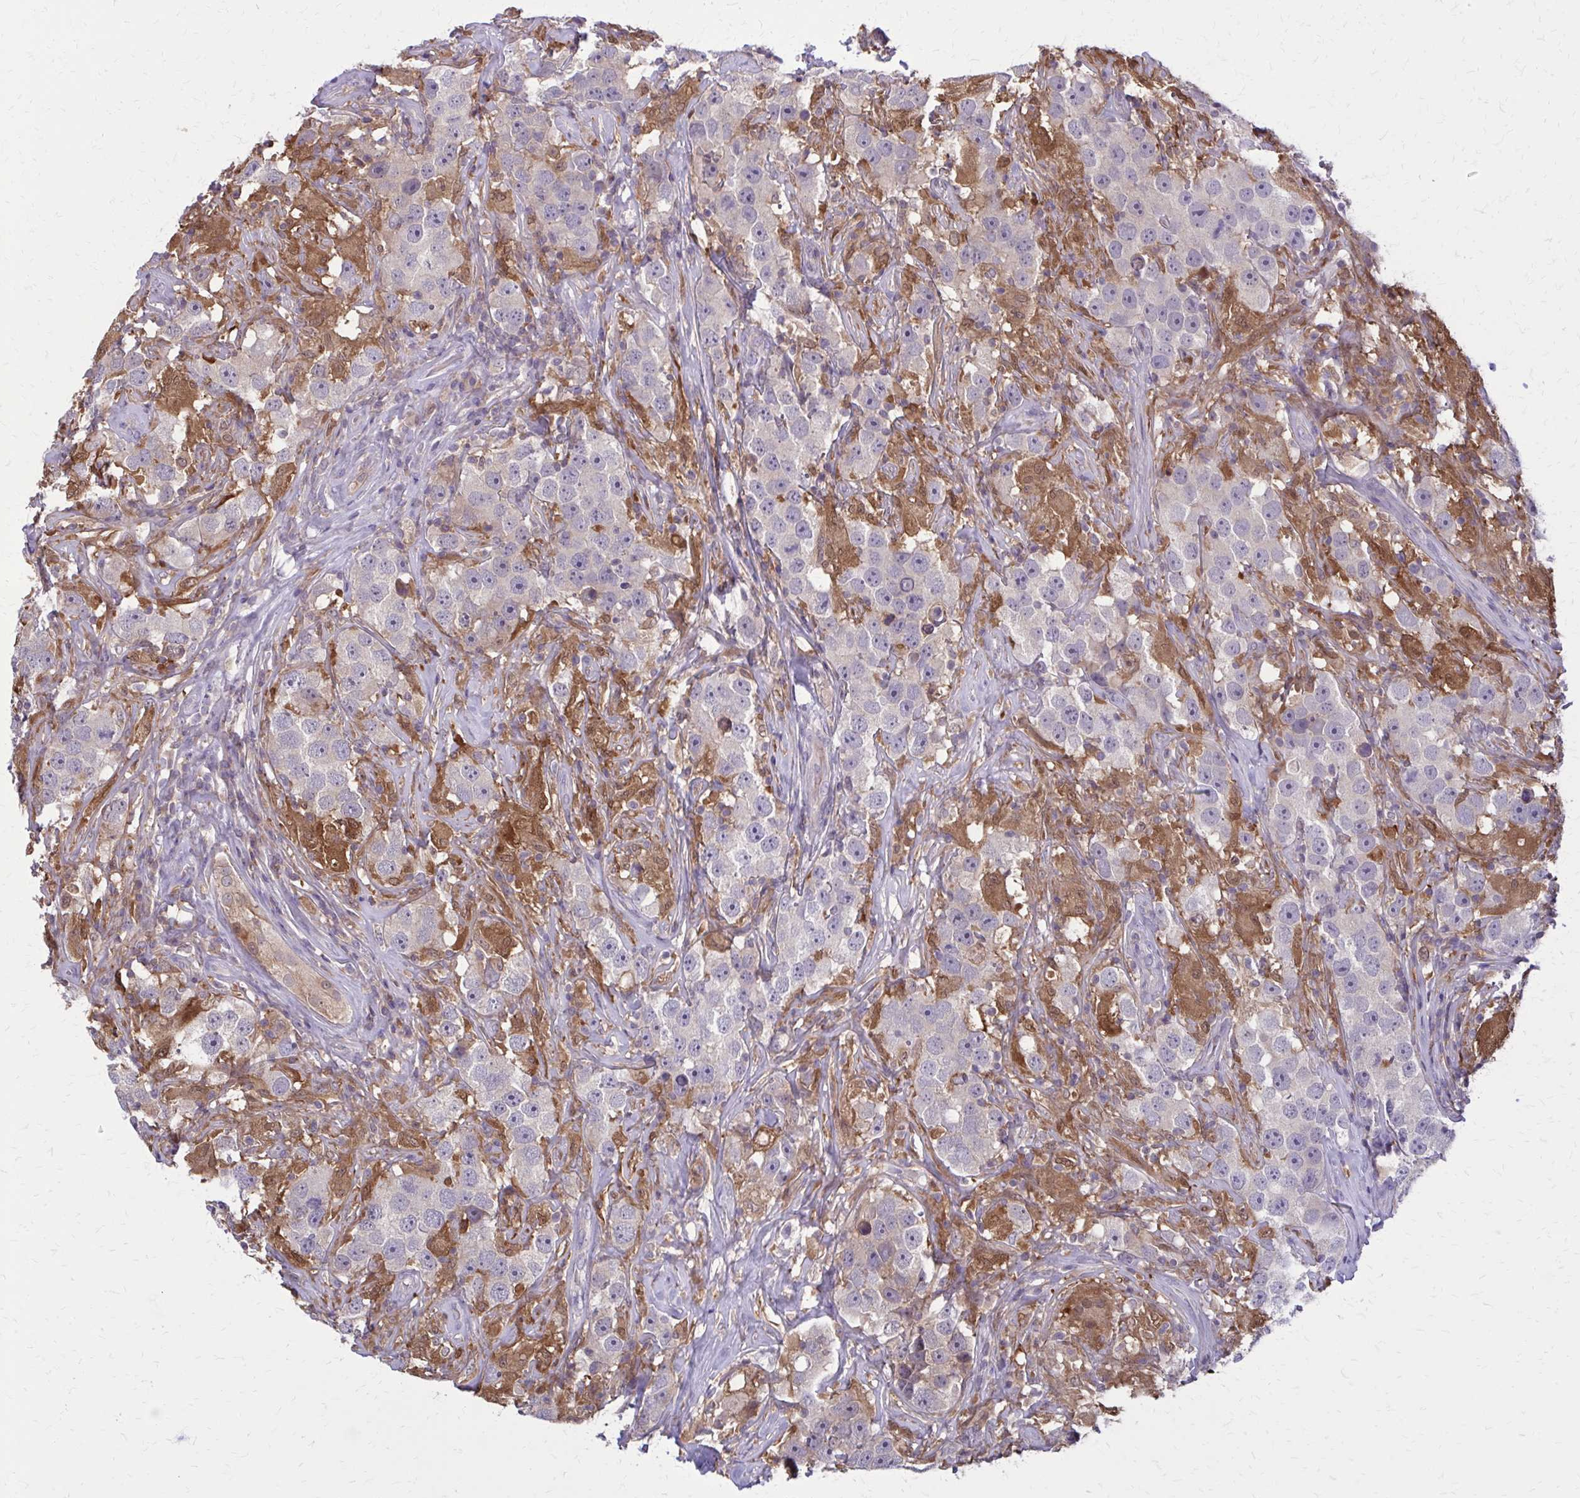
{"staining": {"intensity": "negative", "quantity": "none", "location": "none"}, "tissue": "testis cancer", "cell_type": "Tumor cells", "image_type": "cancer", "snomed": [{"axis": "morphology", "description": "Seminoma, NOS"}, {"axis": "topography", "description": "Testis"}], "caption": "Immunohistochemical staining of human seminoma (testis) reveals no significant positivity in tumor cells. (Immunohistochemistry, brightfield microscopy, high magnification).", "gene": "DBI", "patient": {"sex": "male", "age": 49}}